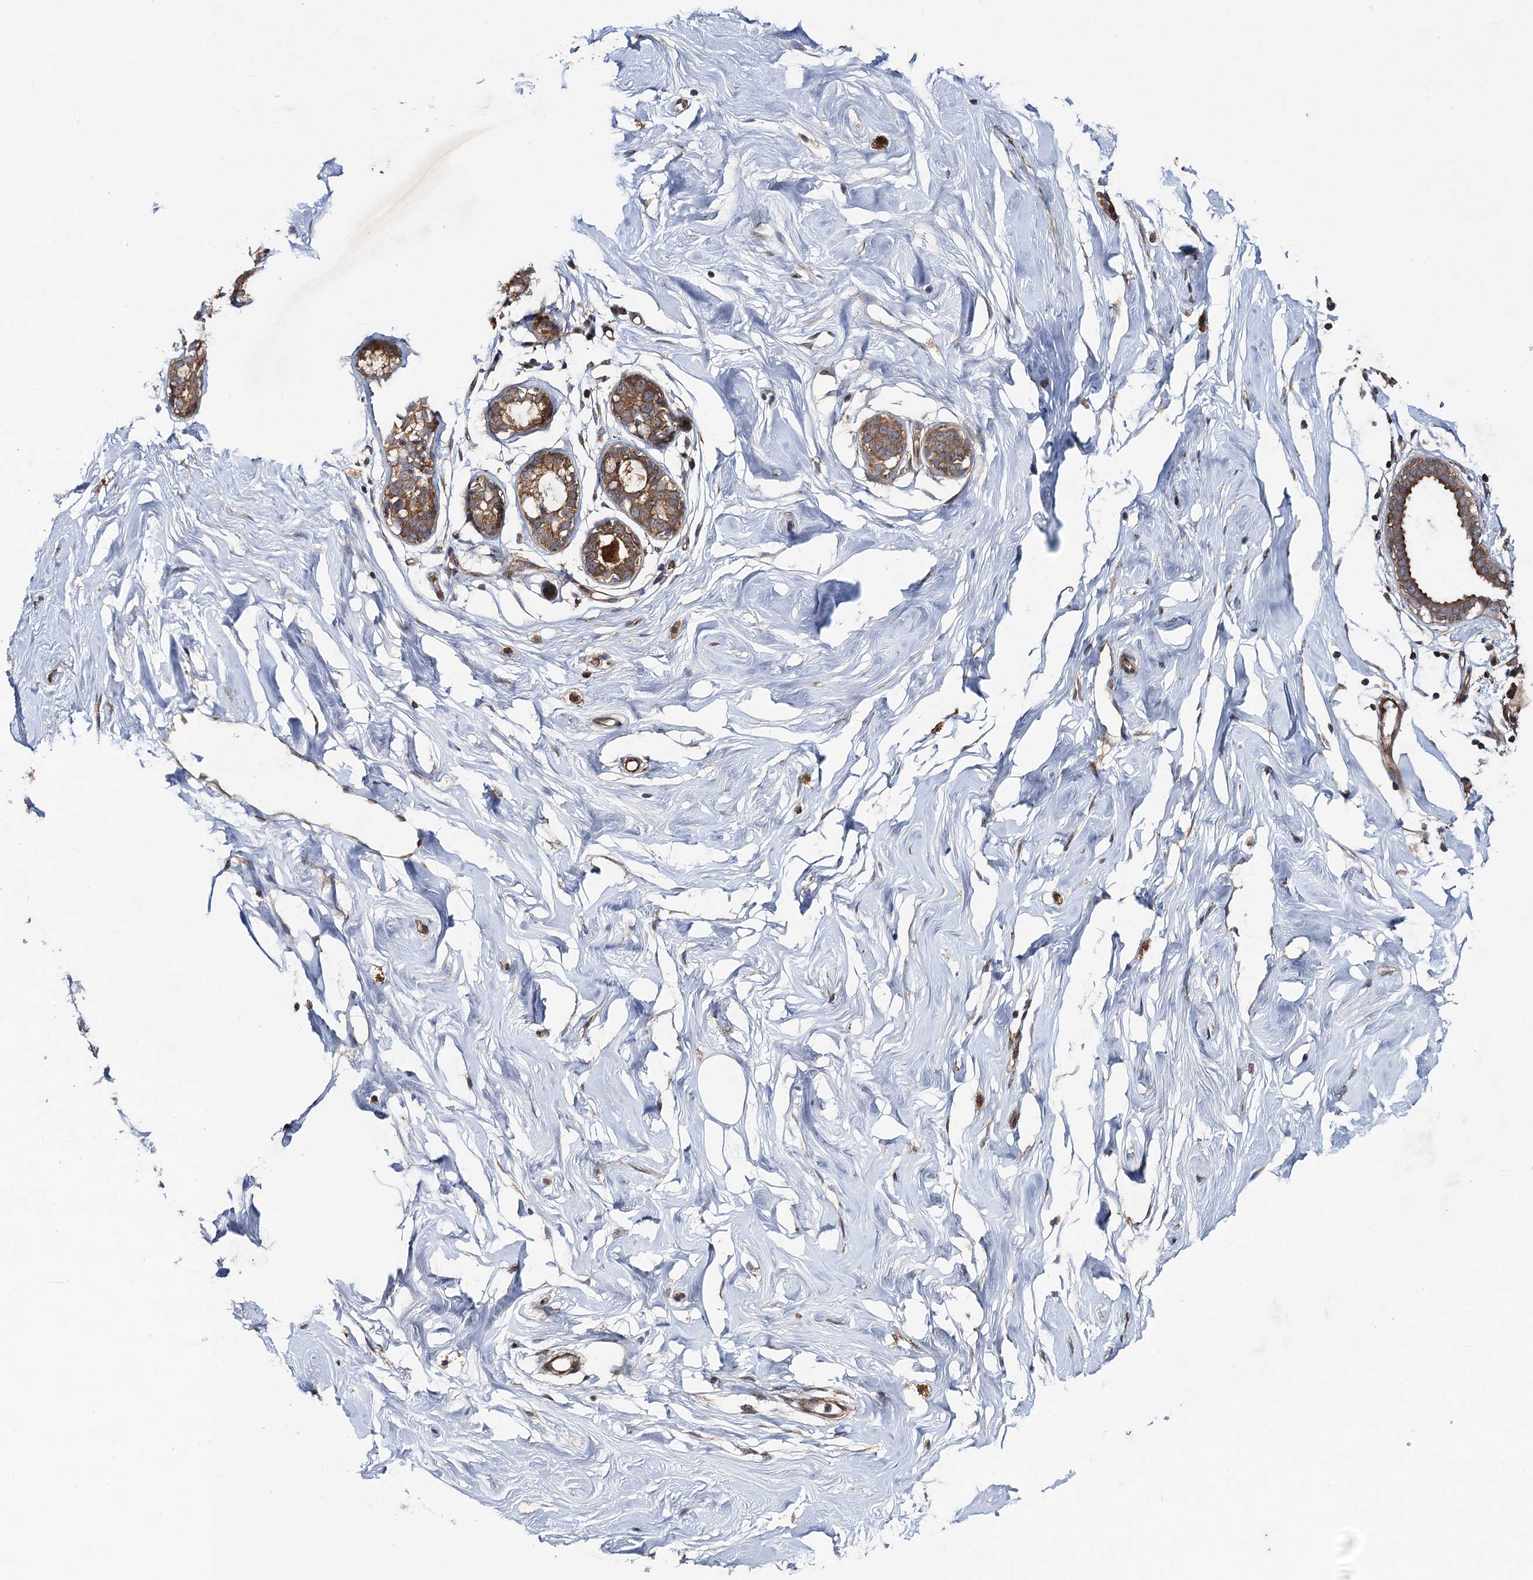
{"staining": {"intensity": "negative", "quantity": "none", "location": "none"}, "tissue": "breast", "cell_type": "Adipocytes", "image_type": "normal", "snomed": [{"axis": "morphology", "description": "Normal tissue, NOS"}, {"axis": "morphology", "description": "Adenoma, NOS"}, {"axis": "topography", "description": "Breast"}], "caption": "This is a histopathology image of immunohistochemistry staining of normal breast, which shows no expression in adipocytes.", "gene": "HAUS1", "patient": {"sex": "female", "age": 23}}